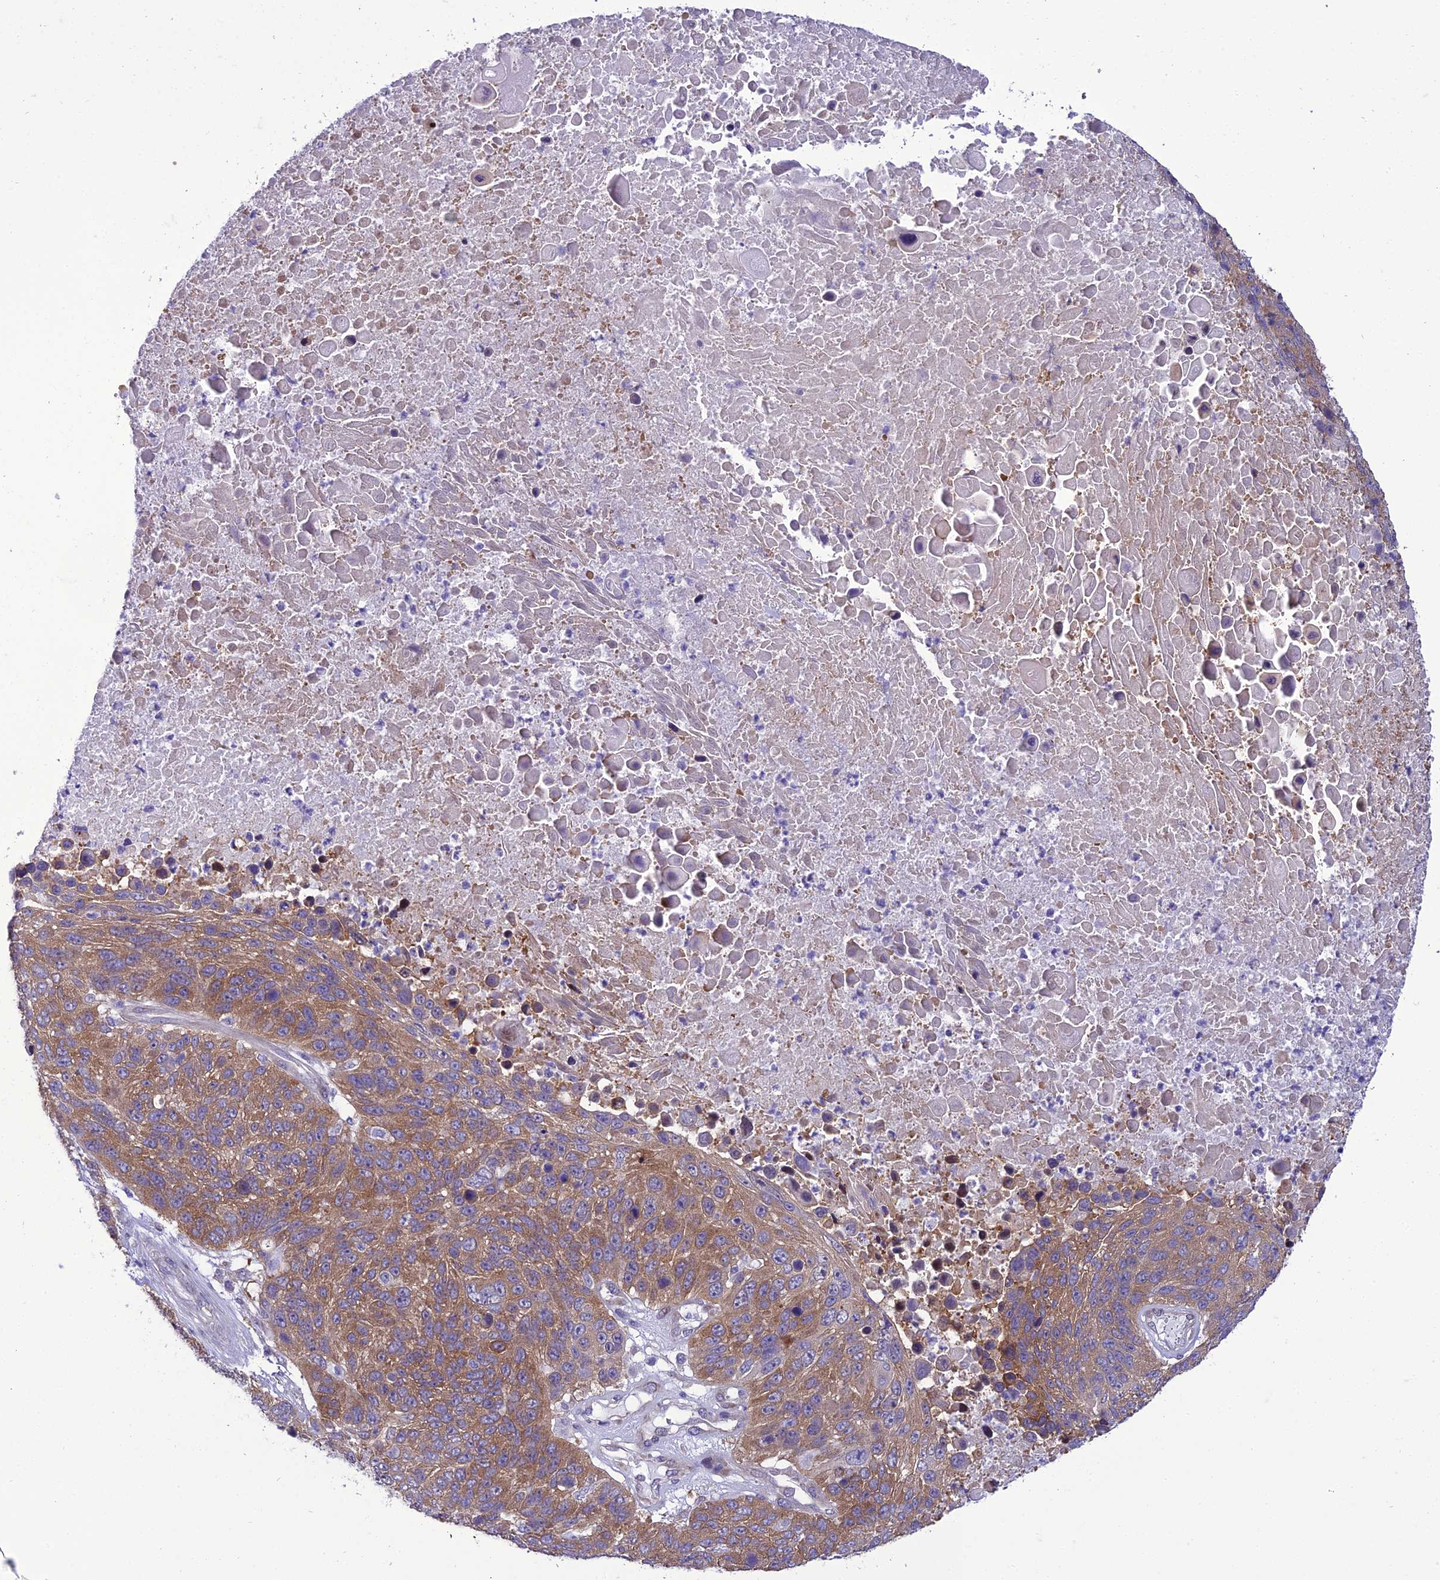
{"staining": {"intensity": "moderate", "quantity": ">75%", "location": "cytoplasmic/membranous"}, "tissue": "lung cancer", "cell_type": "Tumor cells", "image_type": "cancer", "snomed": [{"axis": "morphology", "description": "Normal tissue, NOS"}, {"axis": "morphology", "description": "Squamous cell carcinoma, NOS"}, {"axis": "topography", "description": "Lymph node"}, {"axis": "topography", "description": "Lung"}], "caption": "Protein expression analysis of lung cancer (squamous cell carcinoma) demonstrates moderate cytoplasmic/membranous expression in approximately >75% of tumor cells.", "gene": "GAB4", "patient": {"sex": "male", "age": 66}}